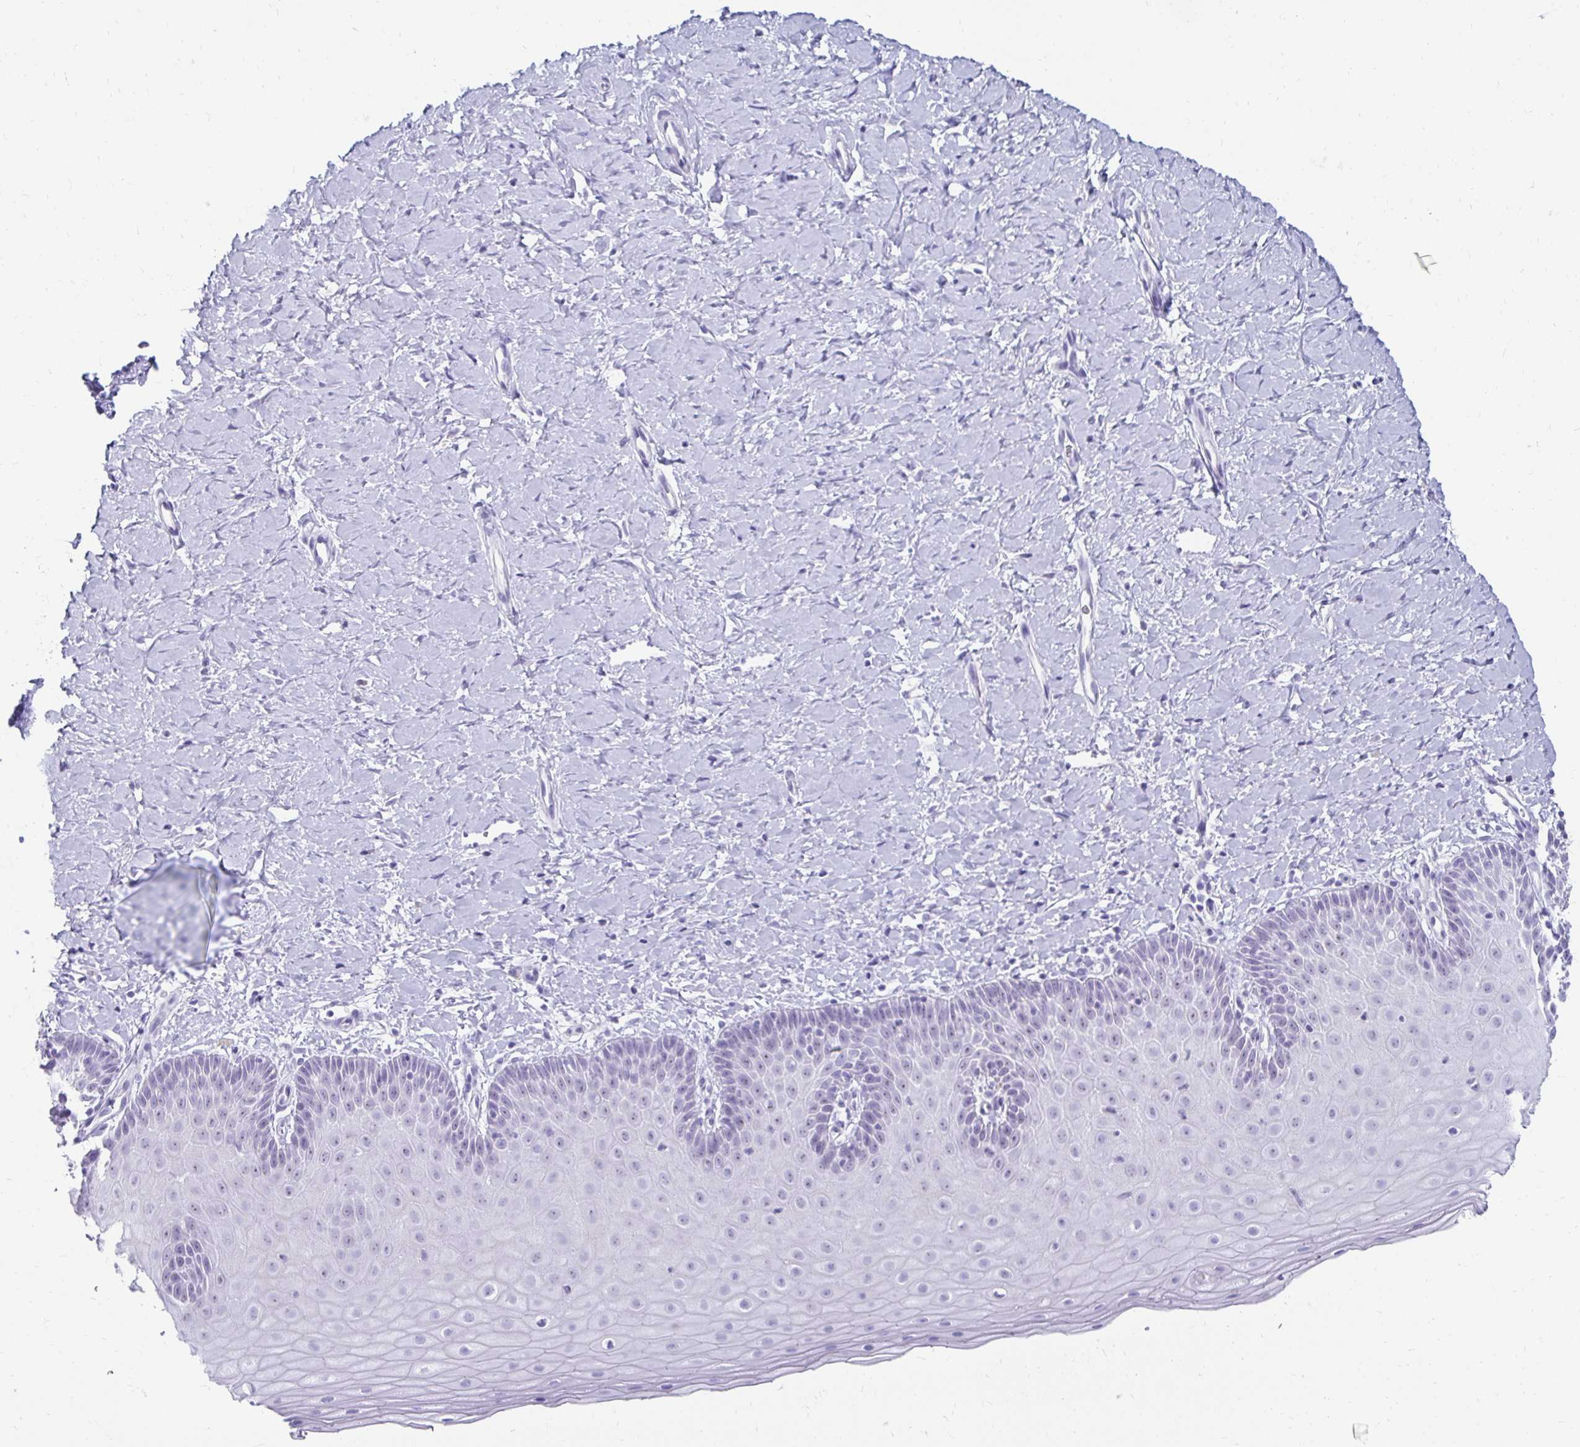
{"staining": {"intensity": "negative", "quantity": "none", "location": "none"}, "tissue": "cervix", "cell_type": "Squamous epithelial cells", "image_type": "normal", "snomed": [{"axis": "morphology", "description": "Normal tissue, NOS"}, {"axis": "topography", "description": "Cervix"}], "caption": "An immunohistochemistry image of normal cervix is shown. There is no staining in squamous epithelial cells of cervix. (Immunohistochemistry (ihc), brightfield microscopy, high magnification).", "gene": "CST6", "patient": {"sex": "female", "age": 37}}